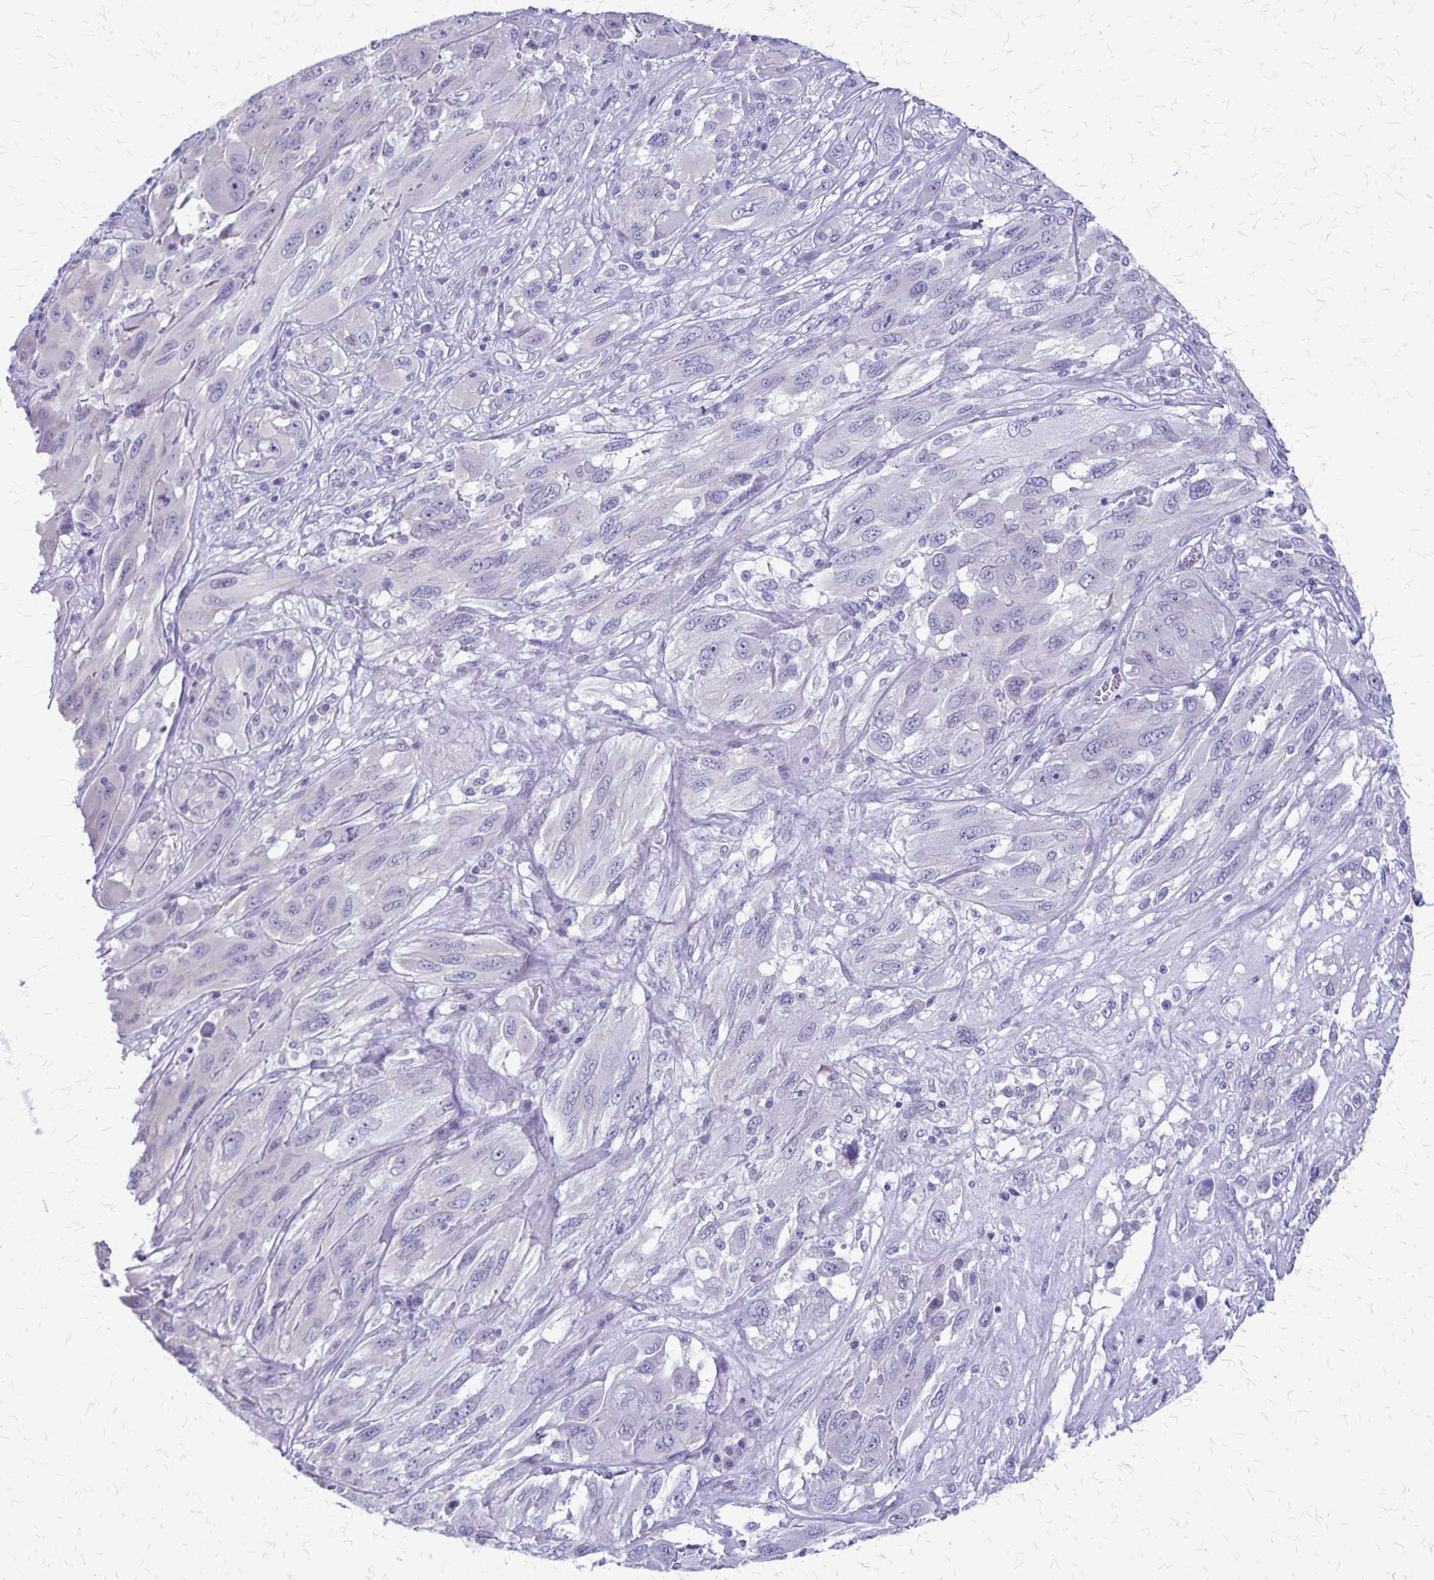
{"staining": {"intensity": "negative", "quantity": "none", "location": "none"}, "tissue": "melanoma", "cell_type": "Tumor cells", "image_type": "cancer", "snomed": [{"axis": "morphology", "description": "Malignant melanoma, NOS"}, {"axis": "topography", "description": "Skin"}], "caption": "Micrograph shows no protein positivity in tumor cells of malignant melanoma tissue.", "gene": "PLXNB3", "patient": {"sex": "female", "age": 91}}